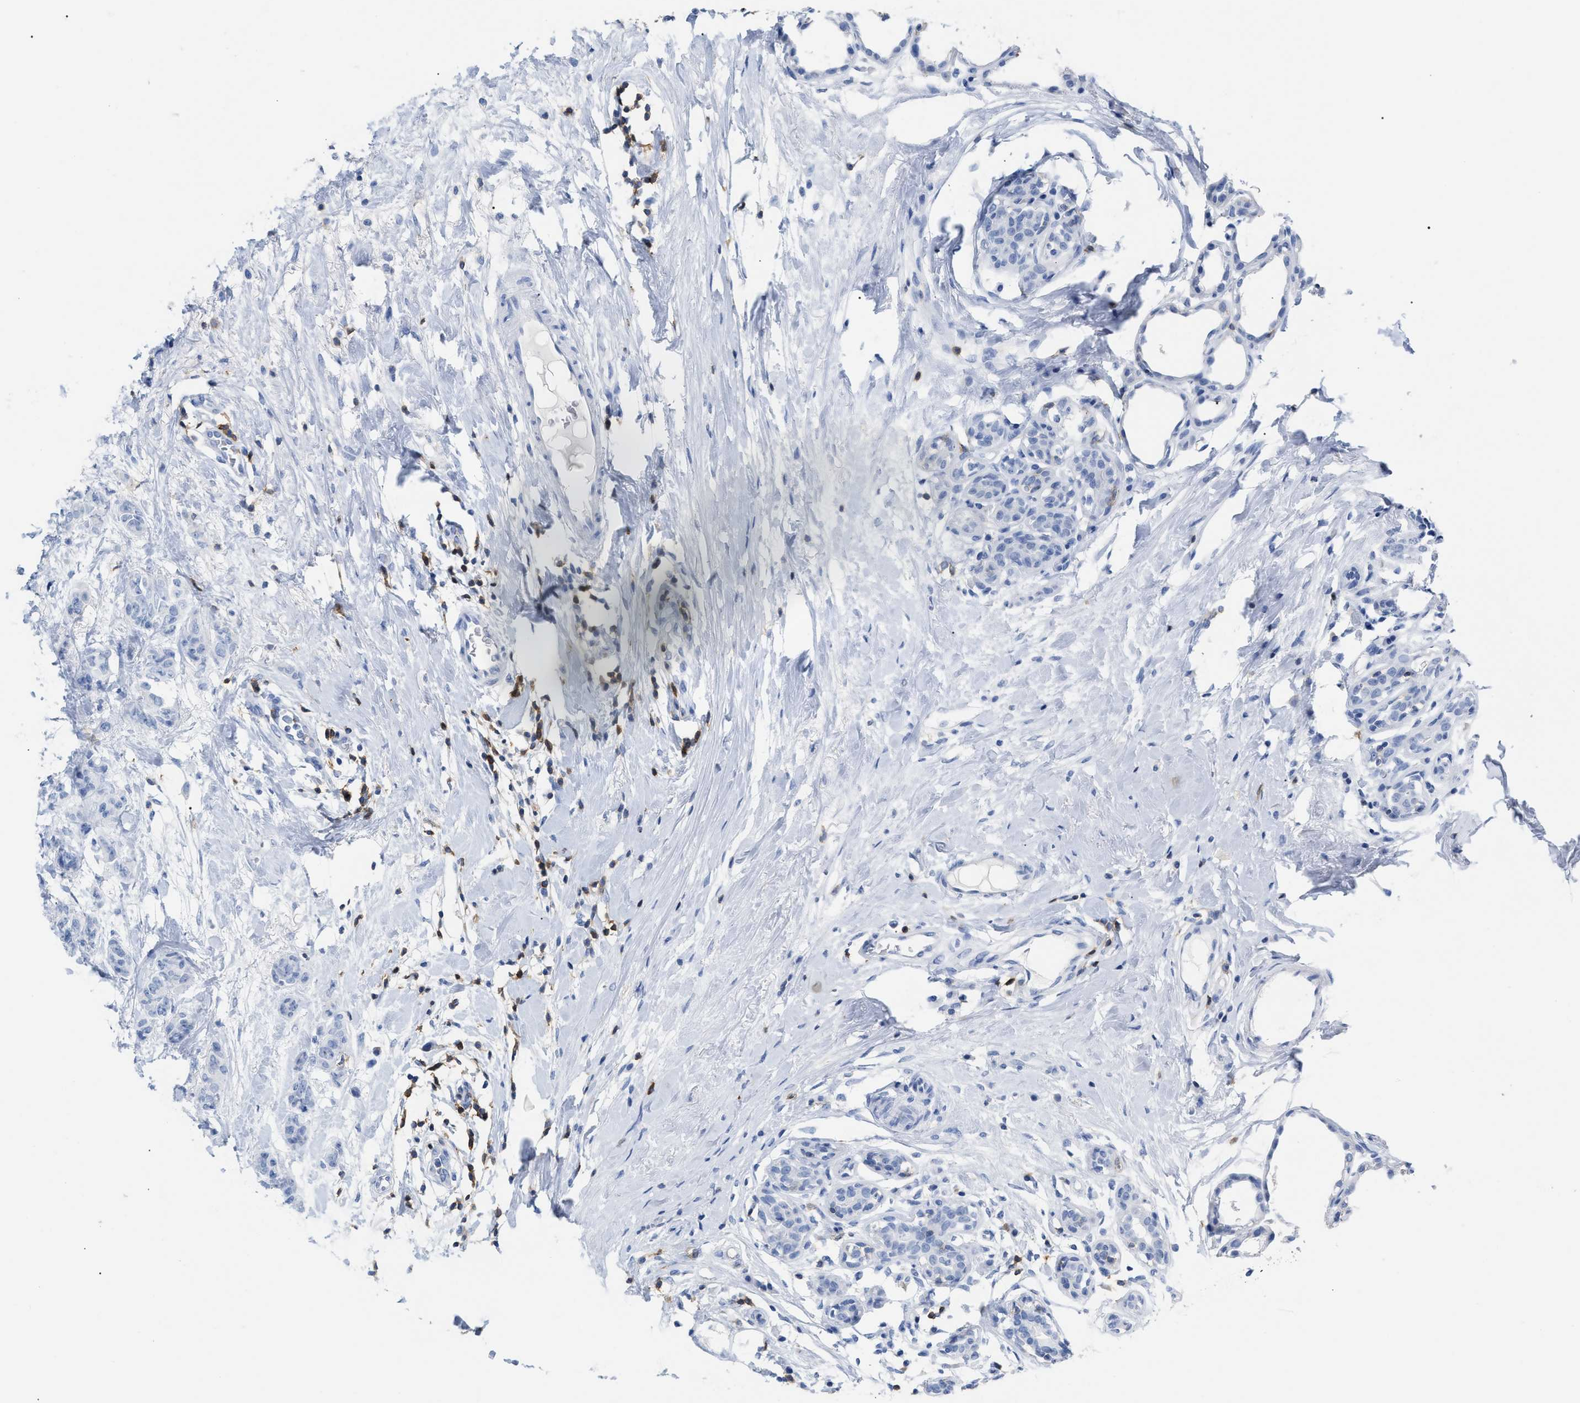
{"staining": {"intensity": "negative", "quantity": "none", "location": "none"}, "tissue": "breast cancer", "cell_type": "Tumor cells", "image_type": "cancer", "snomed": [{"axis": "morphology", "description": "Normal tissue, NOS"}, {"axis": "morphology", "description": "Duct carcinoma"}, {"axis": "topography", "description": "Breast"}], "caption": "Immunohistochemistry (IHC) of breast infiltrating ductal carcinoma shows no positivity in tumor cells.", "gene": "CD5", "patient": {"sex": "female", "age": 40}}